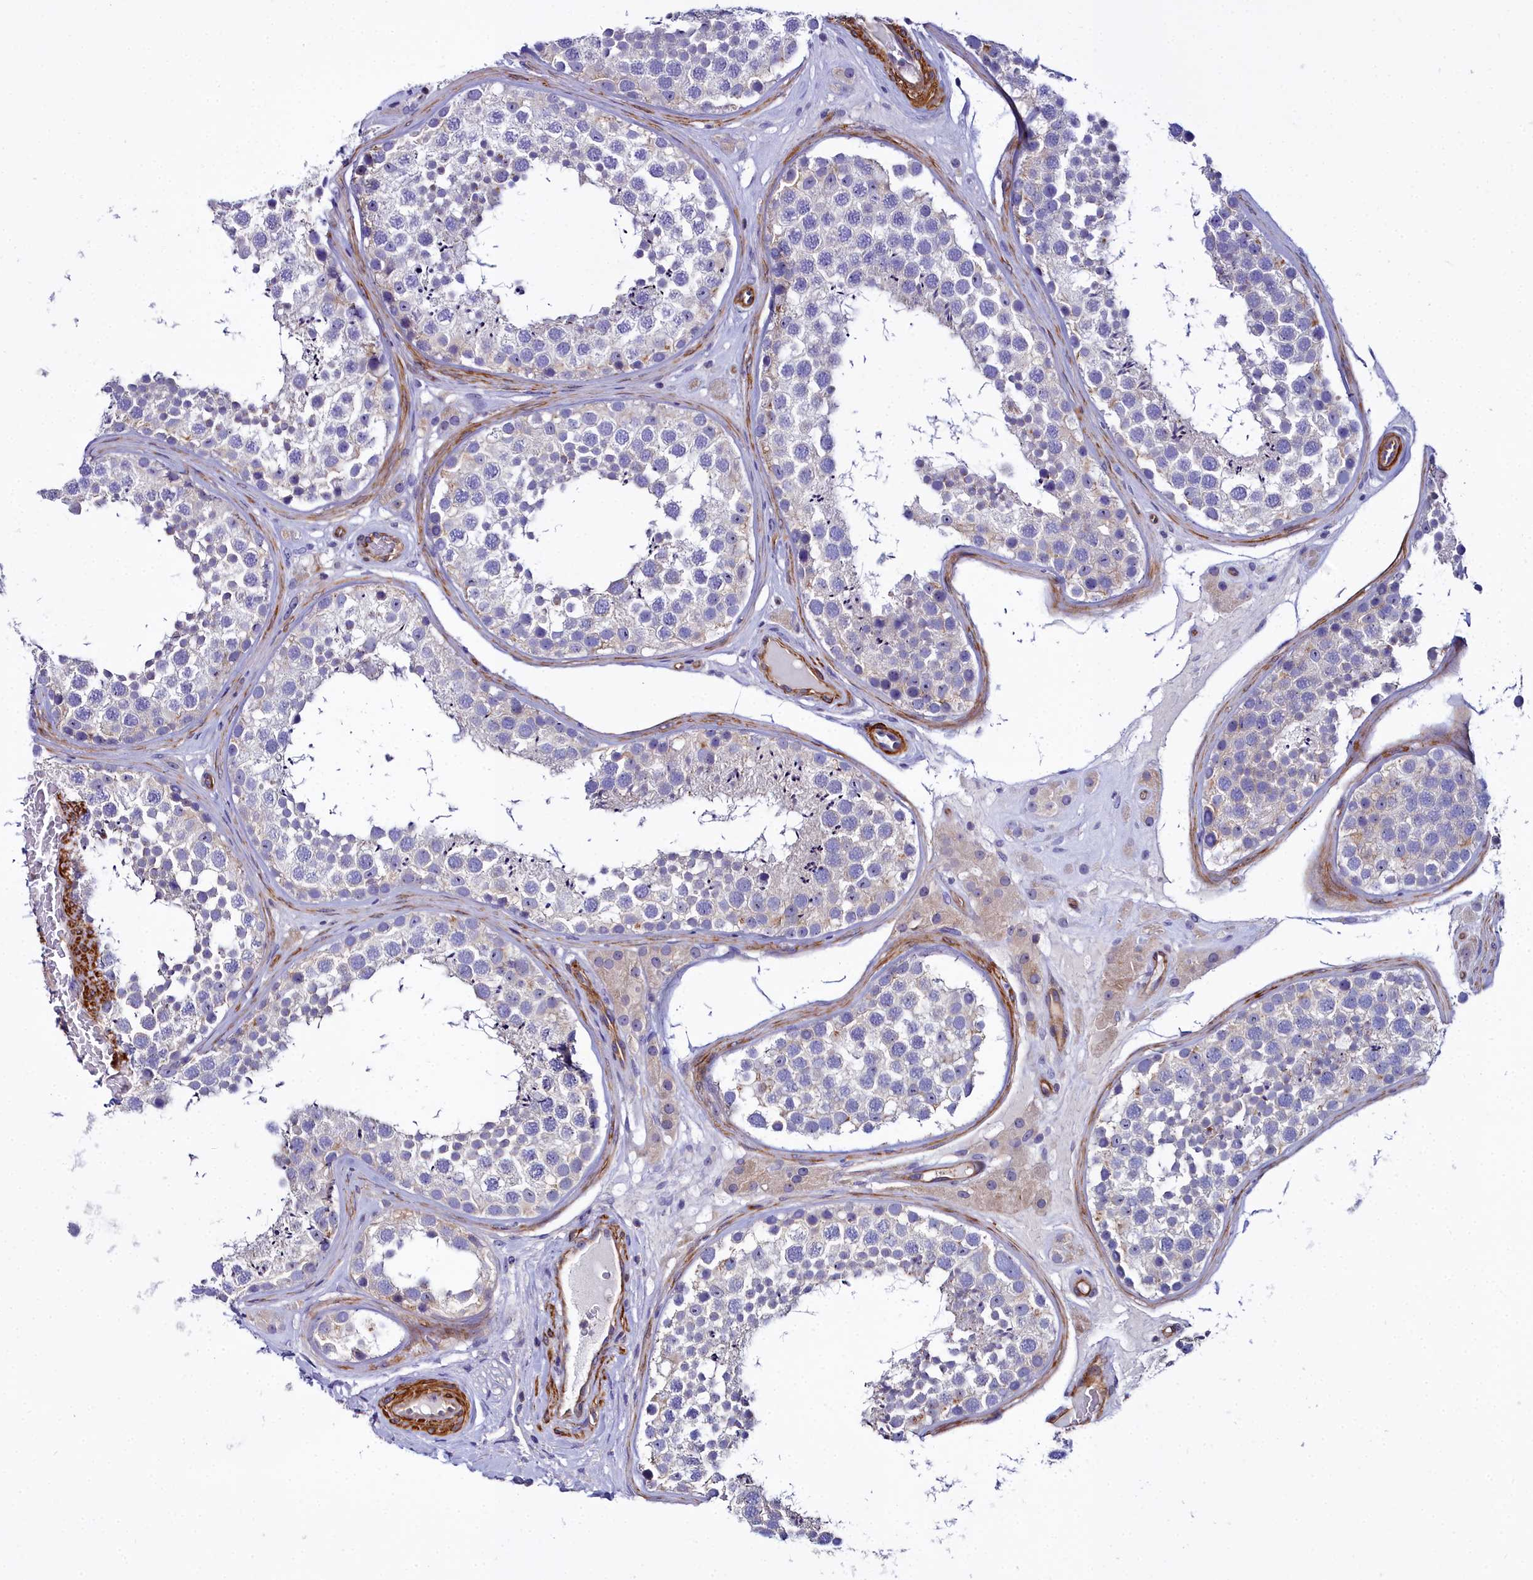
{"staining": {"intensity": "negative", "quantity": "none", "location": "none"}, "tissue": "testis", "cell_type": "Cells in seminiferous ducts", "image_type": "normal", "snomed": [{"axis": "morphology", "description": "Normal tissue, NOS"}, {"axis": "topography", "description": "Testis"}], "caption": "Immunohistochemistry micrograph of unremarkable testis: testis stained with DAB demonstrates no significant protein expression in cells in seminiferous ducts. (DAB (3,3'-diaminobenzidine) immunohistochemistry (IHC) visualized using brightfield microscopy, high magnification).", "gene": "FADS3", "patient": {"sex": "male", "age": 46}}